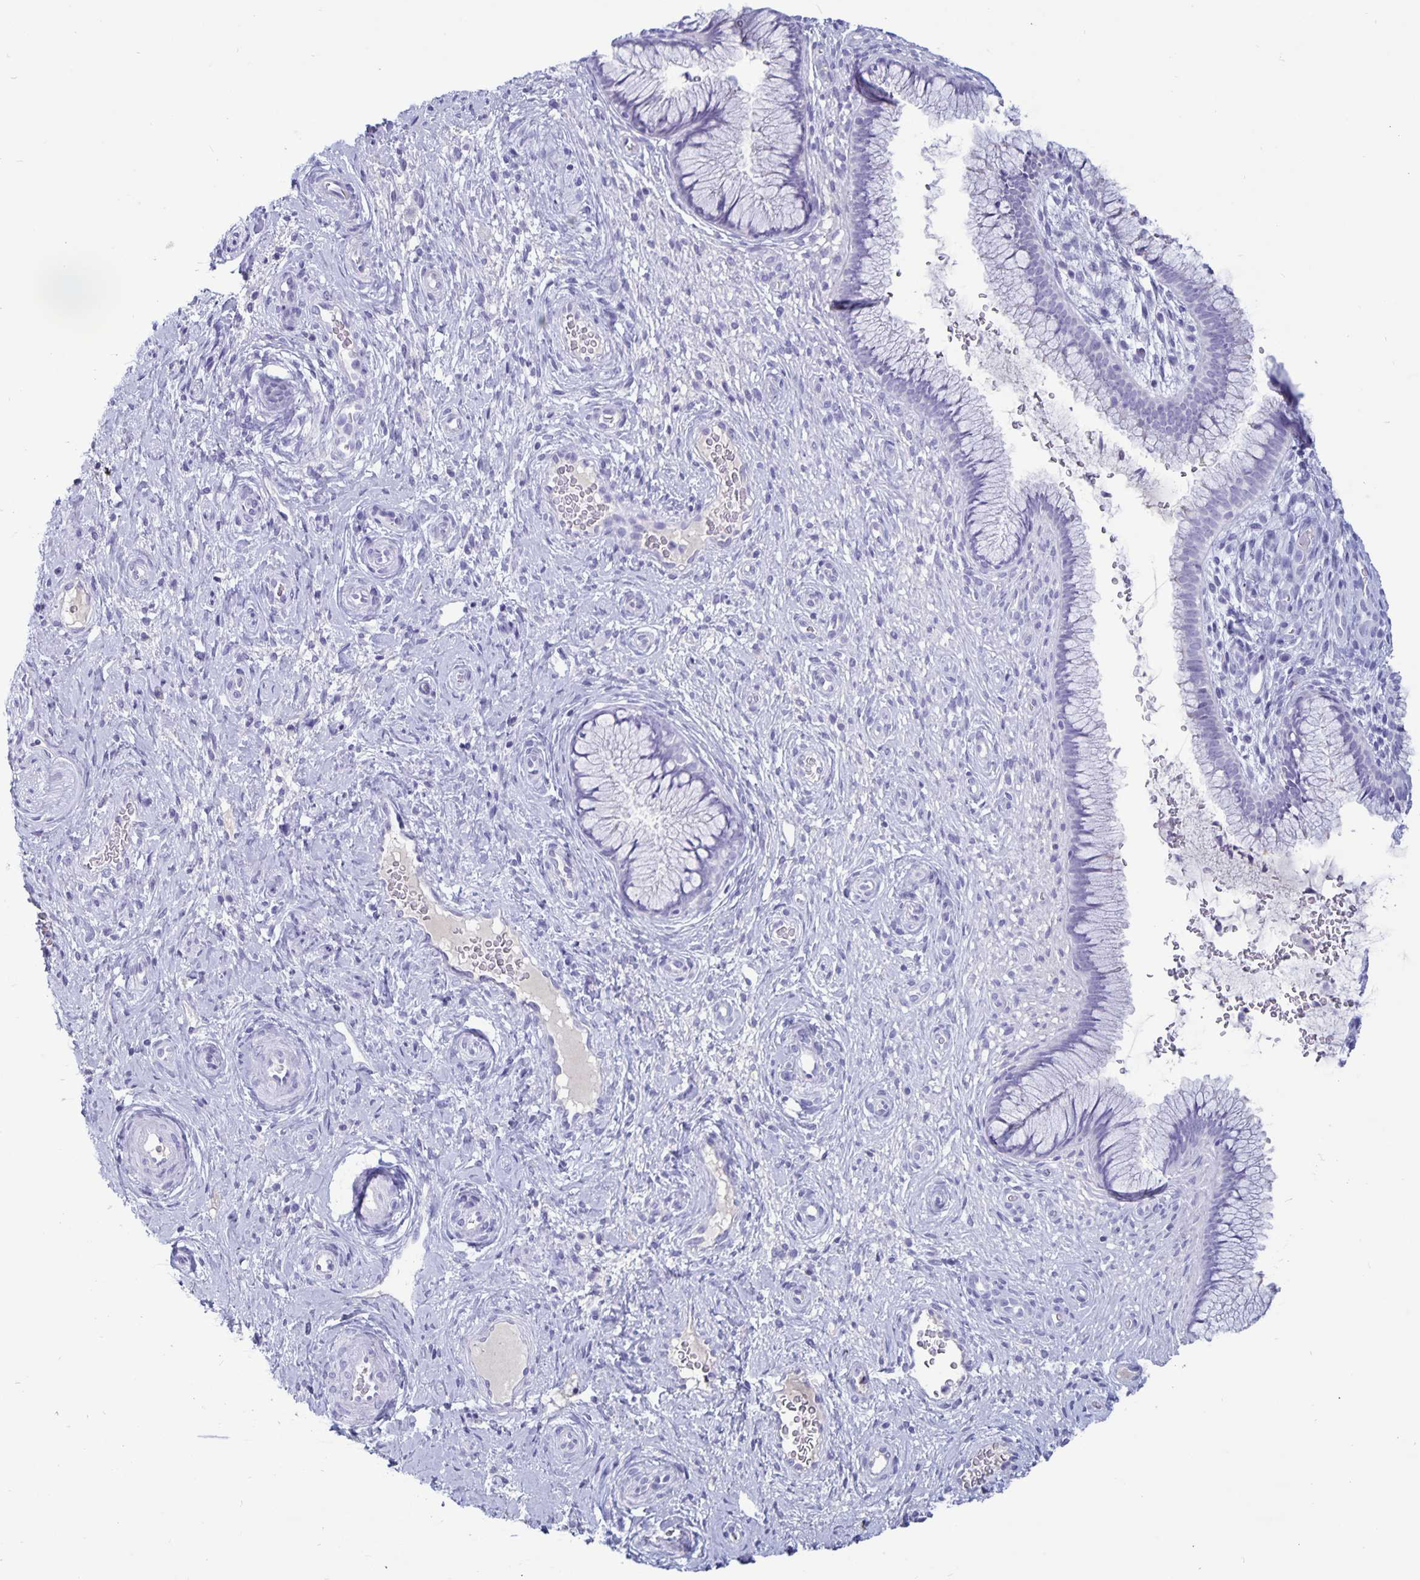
{"staining": {"intensity": "negative", "quantity": "none", "location": "none"}, "tissue": "cervix", "cell_type": "Glandular cells", "image_type": "normal", "snomed": [{"axis": "morphology", "description": "Normal tissue, NOS"}, {"axis": "topography", "description": "Cervix"}], "caption": "Immunohistochemistry (IHC) of normal human cervix displays no positivity in glandular cells.", "gene": "BPIFA3", "patient": {"sex": "female", "age": 34}}